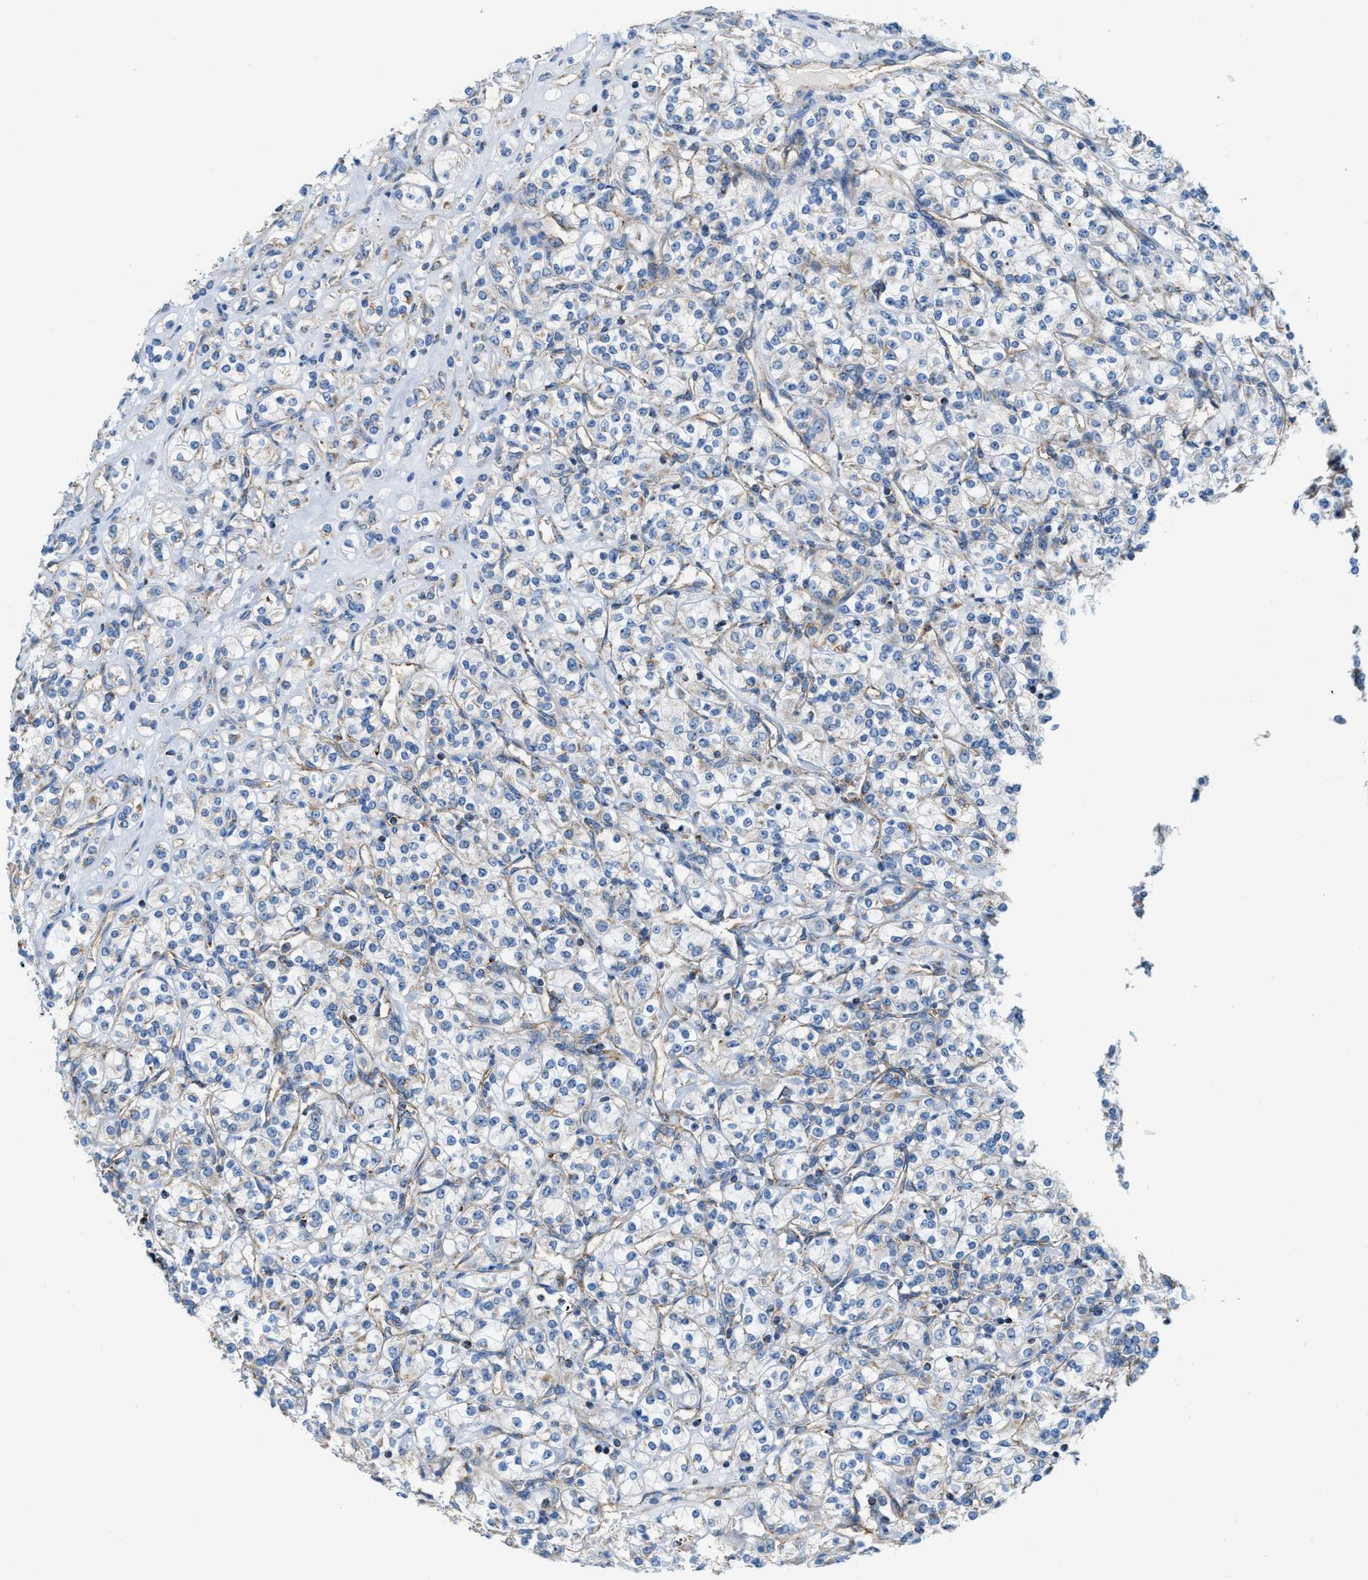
{"staining": {"intensity": "negative", "quantity": "none", "location": "none"}, "tissue": "renal cancer", "cell_type": "Tumor cells", "image_type": "cancer", "snomed": [{"axis": "morphology", "description": "Adenocarcinoma, NOS"}, {"axis": "topography", "description": "Kidney"}], "caption": "Histopathology image shows no significant protein positivity in tumor cells of adenocarcinoma (renal).", "gene": "JADE1", "patient": {"sex": "male", "age": 77}}